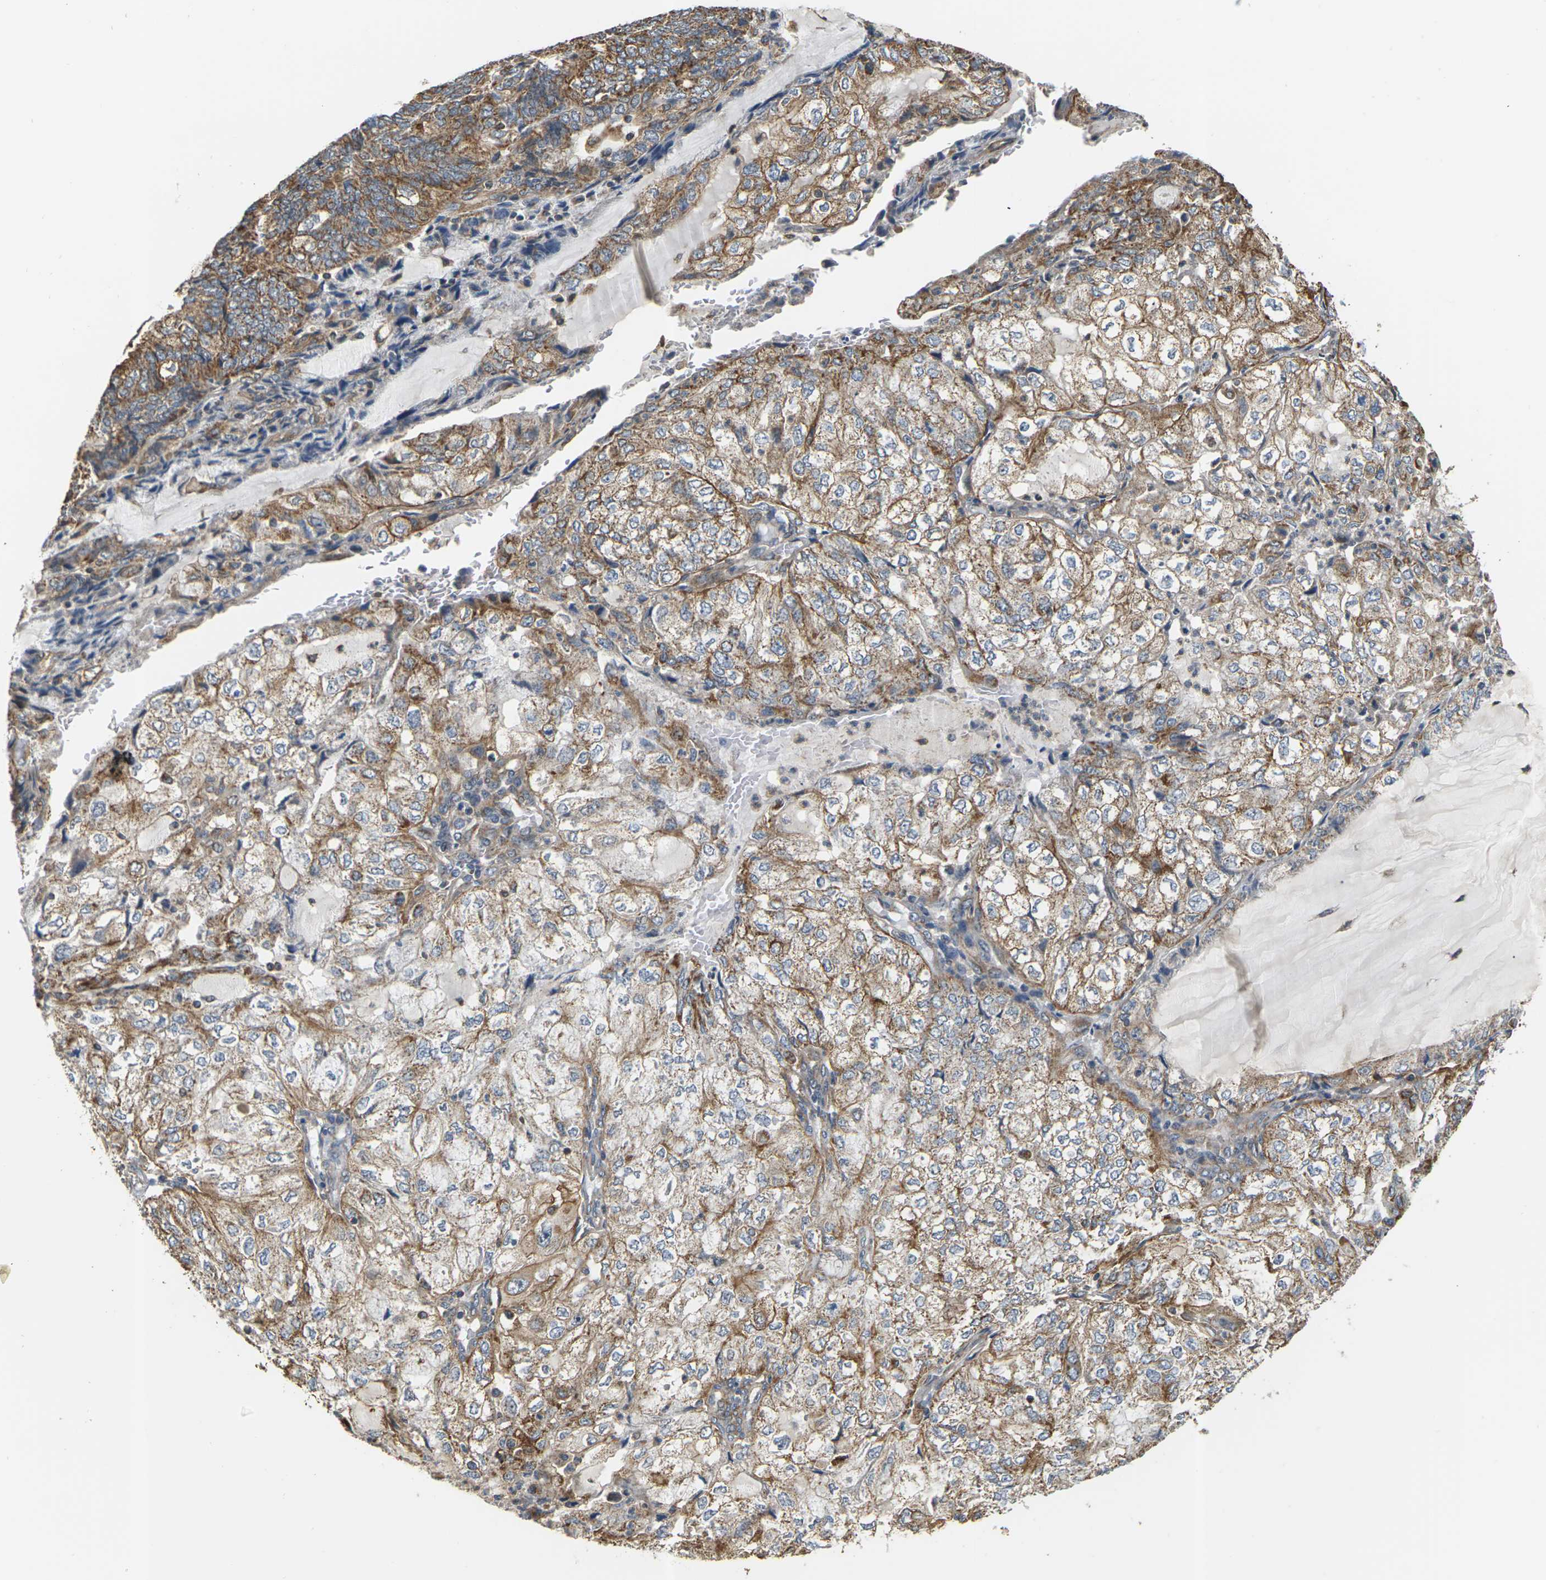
{"staining": {"intensity": "moderate", "quantity": ">75%", "location": "cytoplasmic/membranous"}, "tissue": "endometrial cancer", "cell_type": "Tumor cells", "image_type": "cancer", "snomed": [{"axis": "morphology", "description": "Adenocarcinoma, NOS"}, {"axis": "topography", "description": "Endometrium"}], "caption": "IHC of endometrial cancer (adenocarcinoma) exhibits medium levels of moderate cytoplasmic/membranous positivity in about >75% of tumor cells.", "gene": "PCDHB4", "patient": {"sex": "female", "age": 81}}